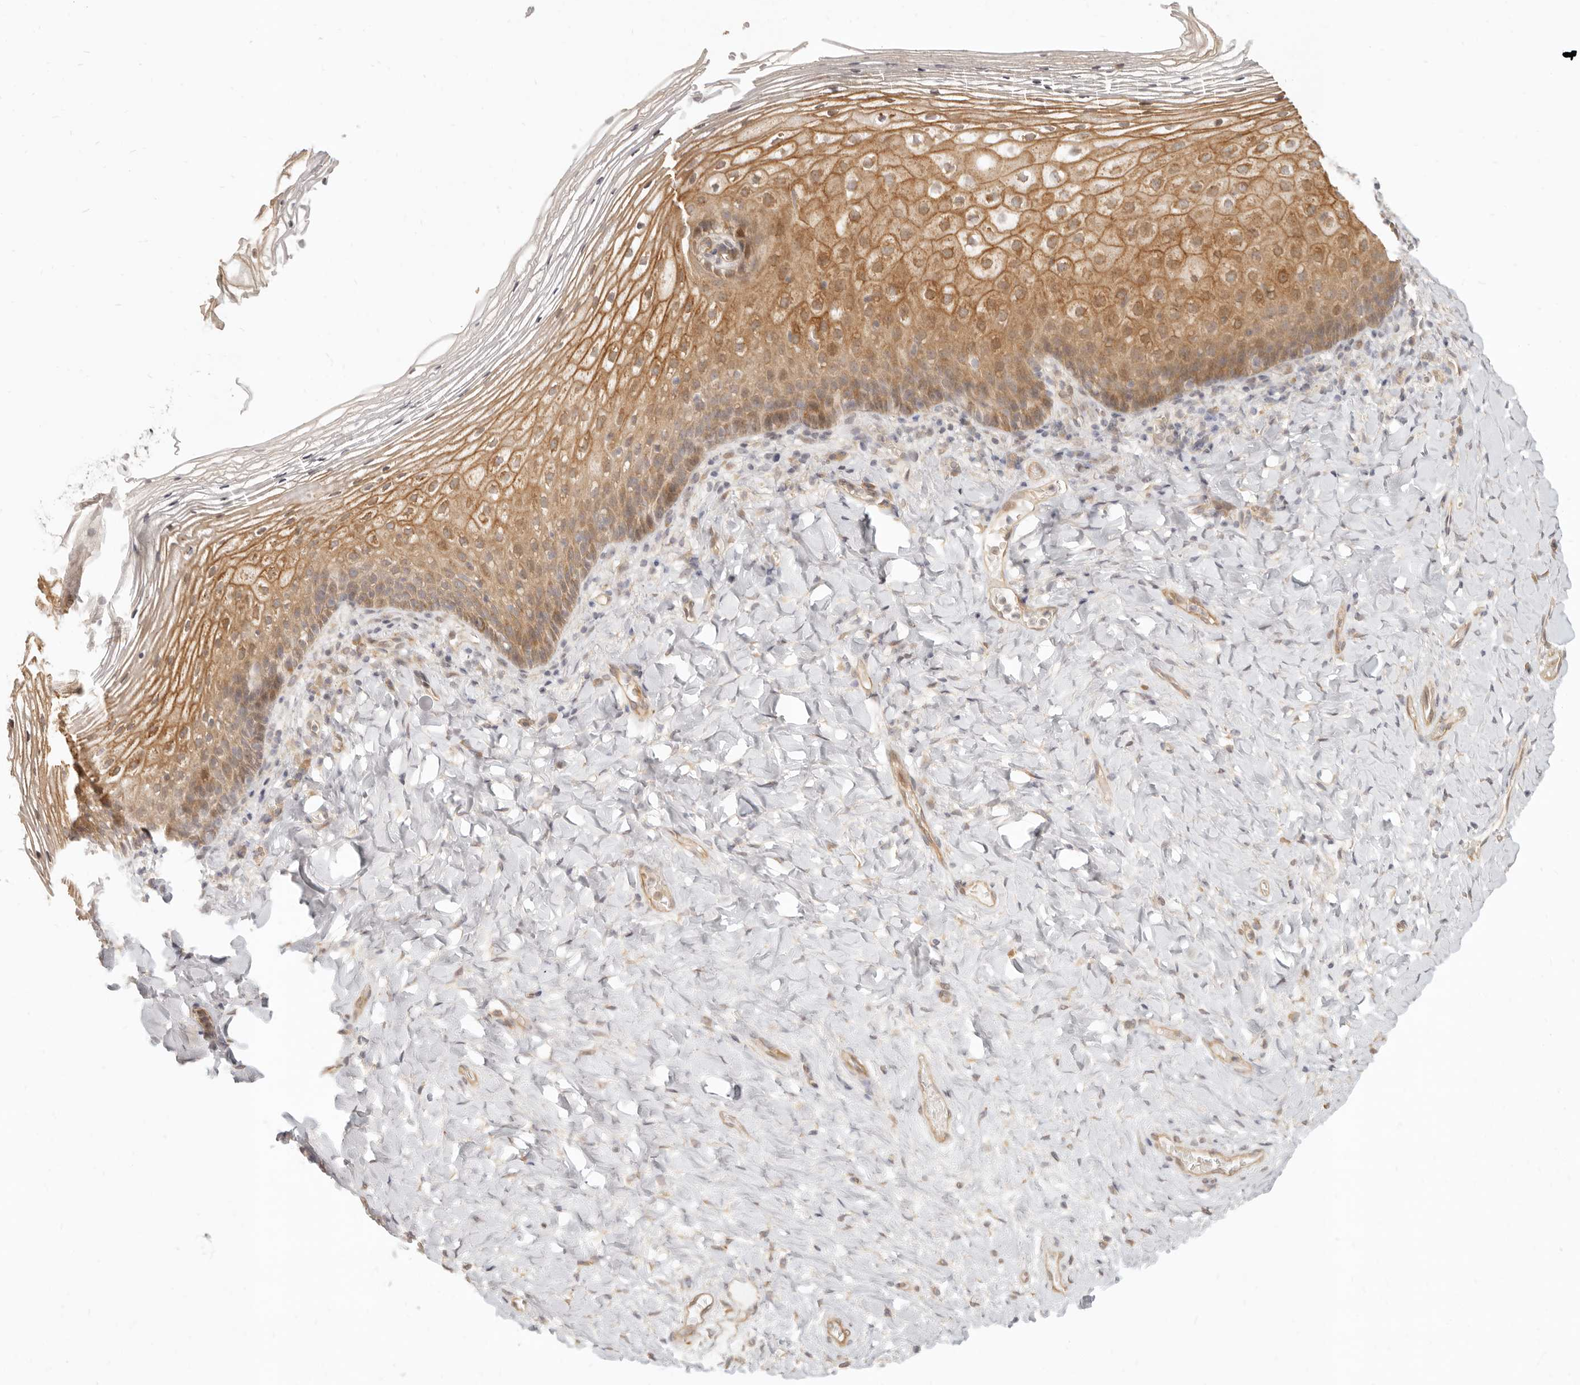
{"staining": {"intensity": "moderate", "quantity": ">75%", "location": "cytoplasmic/membranous"}, "tissue": "vagina", "cell_type": "Squamous epithelial cells", "image_type": "normal", "snomed": [{"axis": "morphology", "description": "Normal tissue, NOS"}, {"axis": "topography", "description": "Vagina"}], "caption": "Moderate cytoplasmic/membranous staining for a protein is appreciated in about >75% of squamous epithelial cells of unremarkable vagina using immunohistochemistry (IHC).", "gene": "TUFT1", "patient": {"sex": "female", "age": 60}}